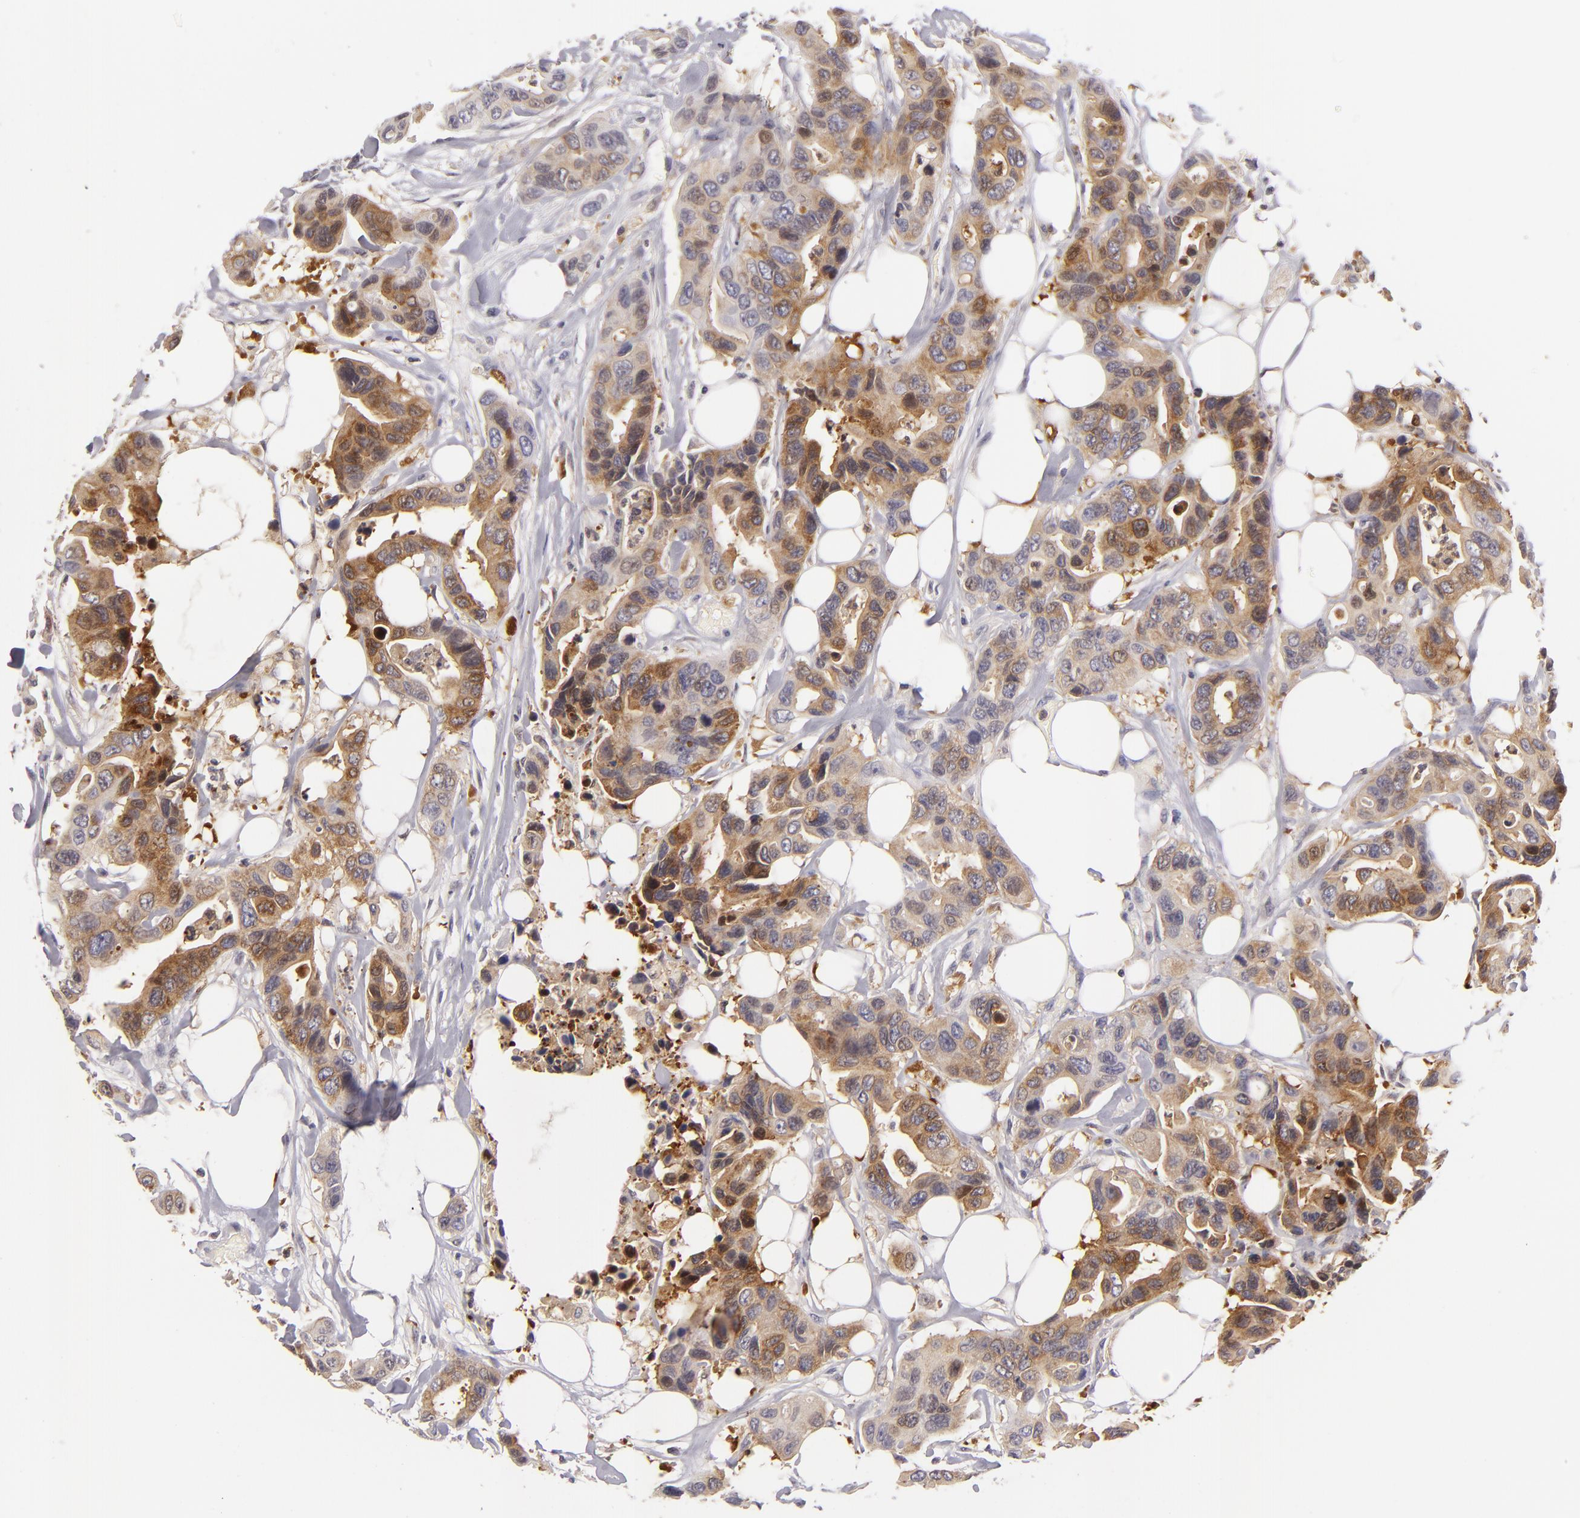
{"staining": {"intensity": "strong", "quantity": ">75%", "location": "cytoplasmic/membranous"}, "tissue": "colorectal cancer", "cell_type": "Tumor cells", "image_type": "cancer", "snomed": [{"axis": "morphology", "description": "Adenocarcinoma, NOS"}, {"axis": "topography", "description": "Colon"}], "caption": "Protein staining of colorectal adenocarcinoma tissue exhibits strong cytoplasmic/membranous positivity in about >75% of tumor cells. (brown staining indicates protein expression, while blue staining denotes nuclei).", "gene": "MMP10", "patient": {"sex": "female", "age": 70}}